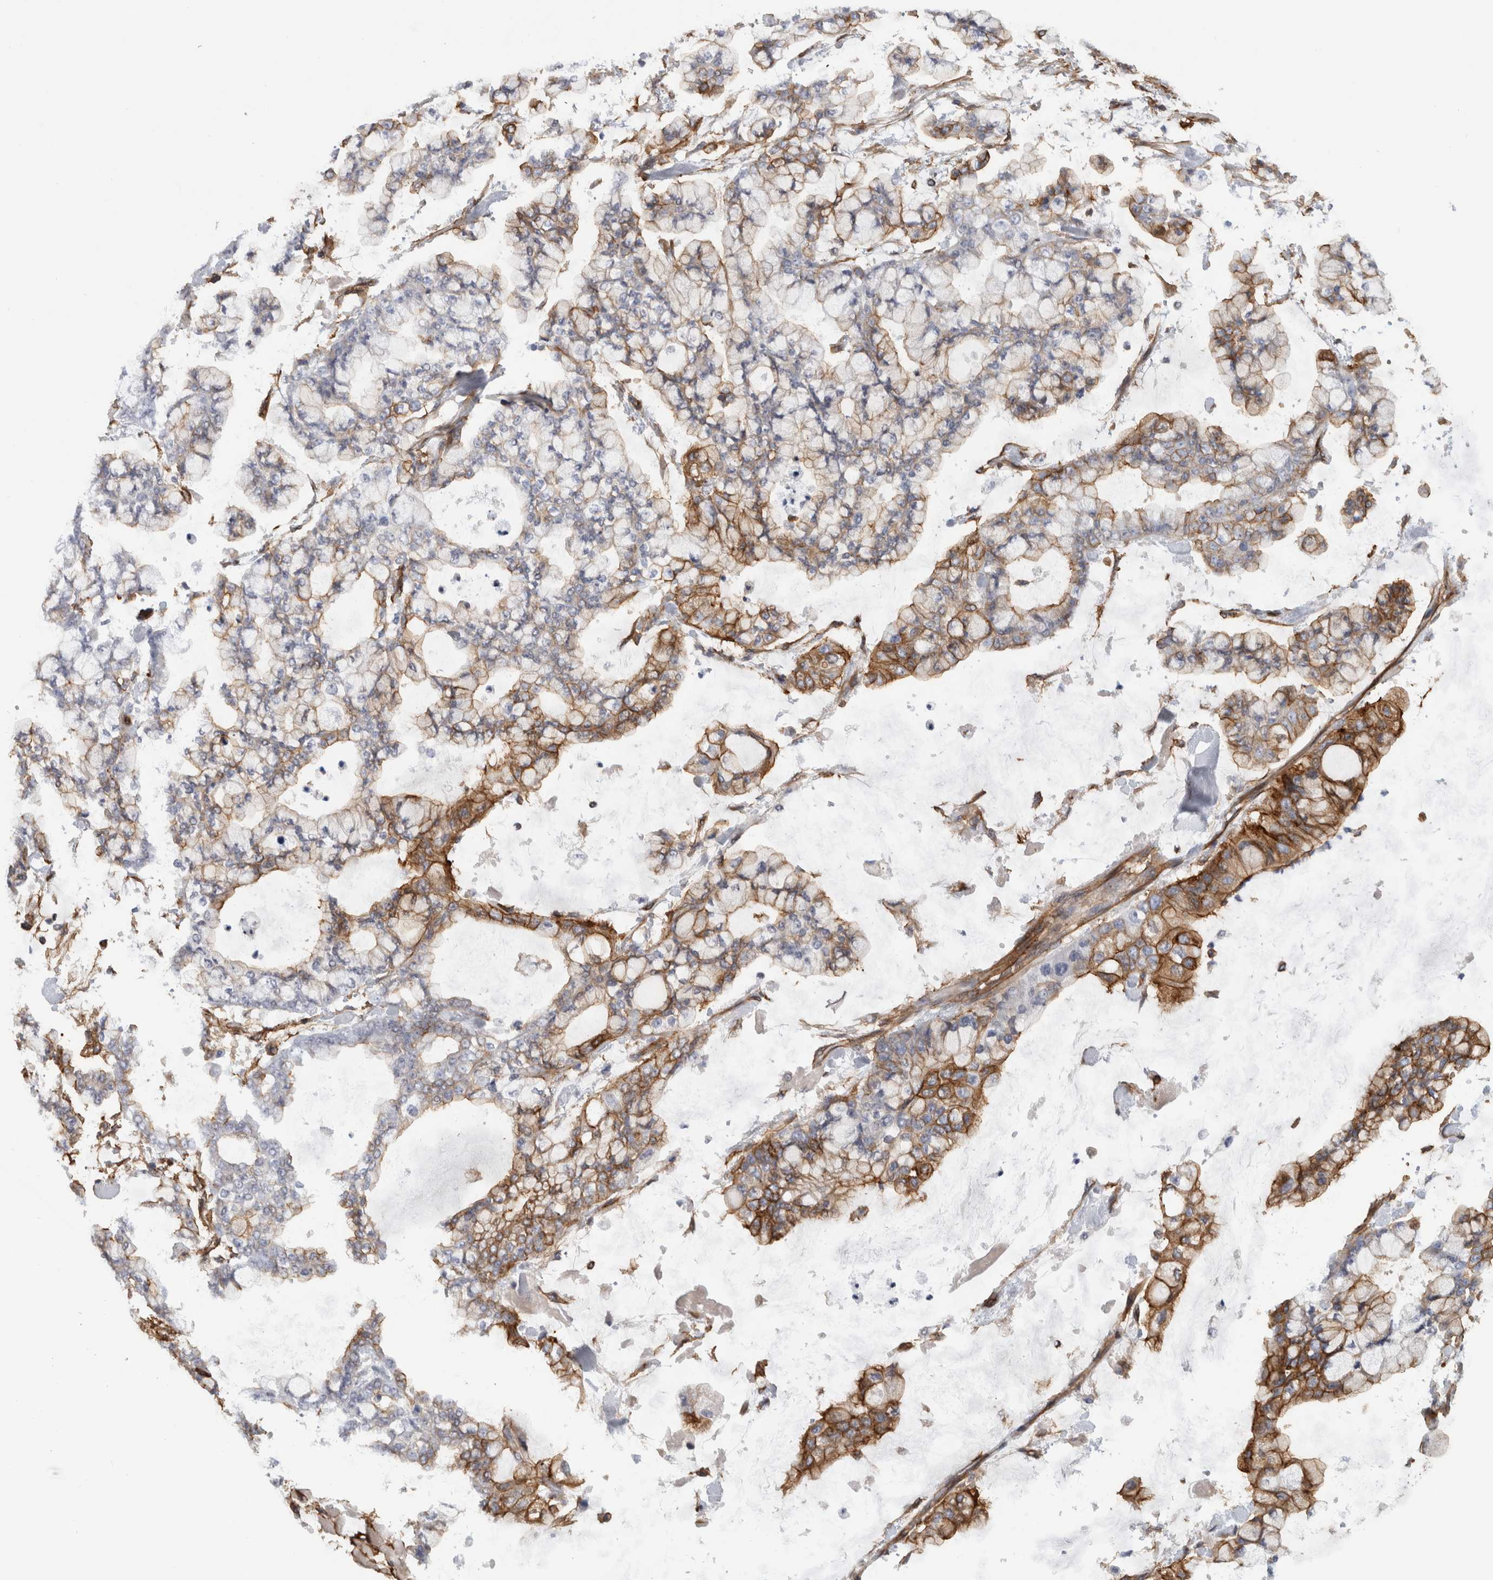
{"staining": {"intensity": "moderate", "quantity": "25%-75%", "location": "cytoplasmic/membranous"}, "tissue": "stomach cancer", "cell_type": "Tumor cells", "image_type": "cancer", "snomed": [{"axis": "morphology", "description": "Normal tissue, NOS"}, {"axis": "morphology", "description": "Adenocarcinoma, NOS"}, {"axis": "topography", "description": "Stomach, upper"}, {"axis": "topography", "description": "Stomach"}], "caption": "This image exhibits IHC staining of human stomach cancer (adenocarcinoma), with medium moderate cytoplasmic/membranous positivity in approximately 25%-75% of tumor cells.", "gene": "AHNAK", "patient": {"sex": "male", "age": 76}}